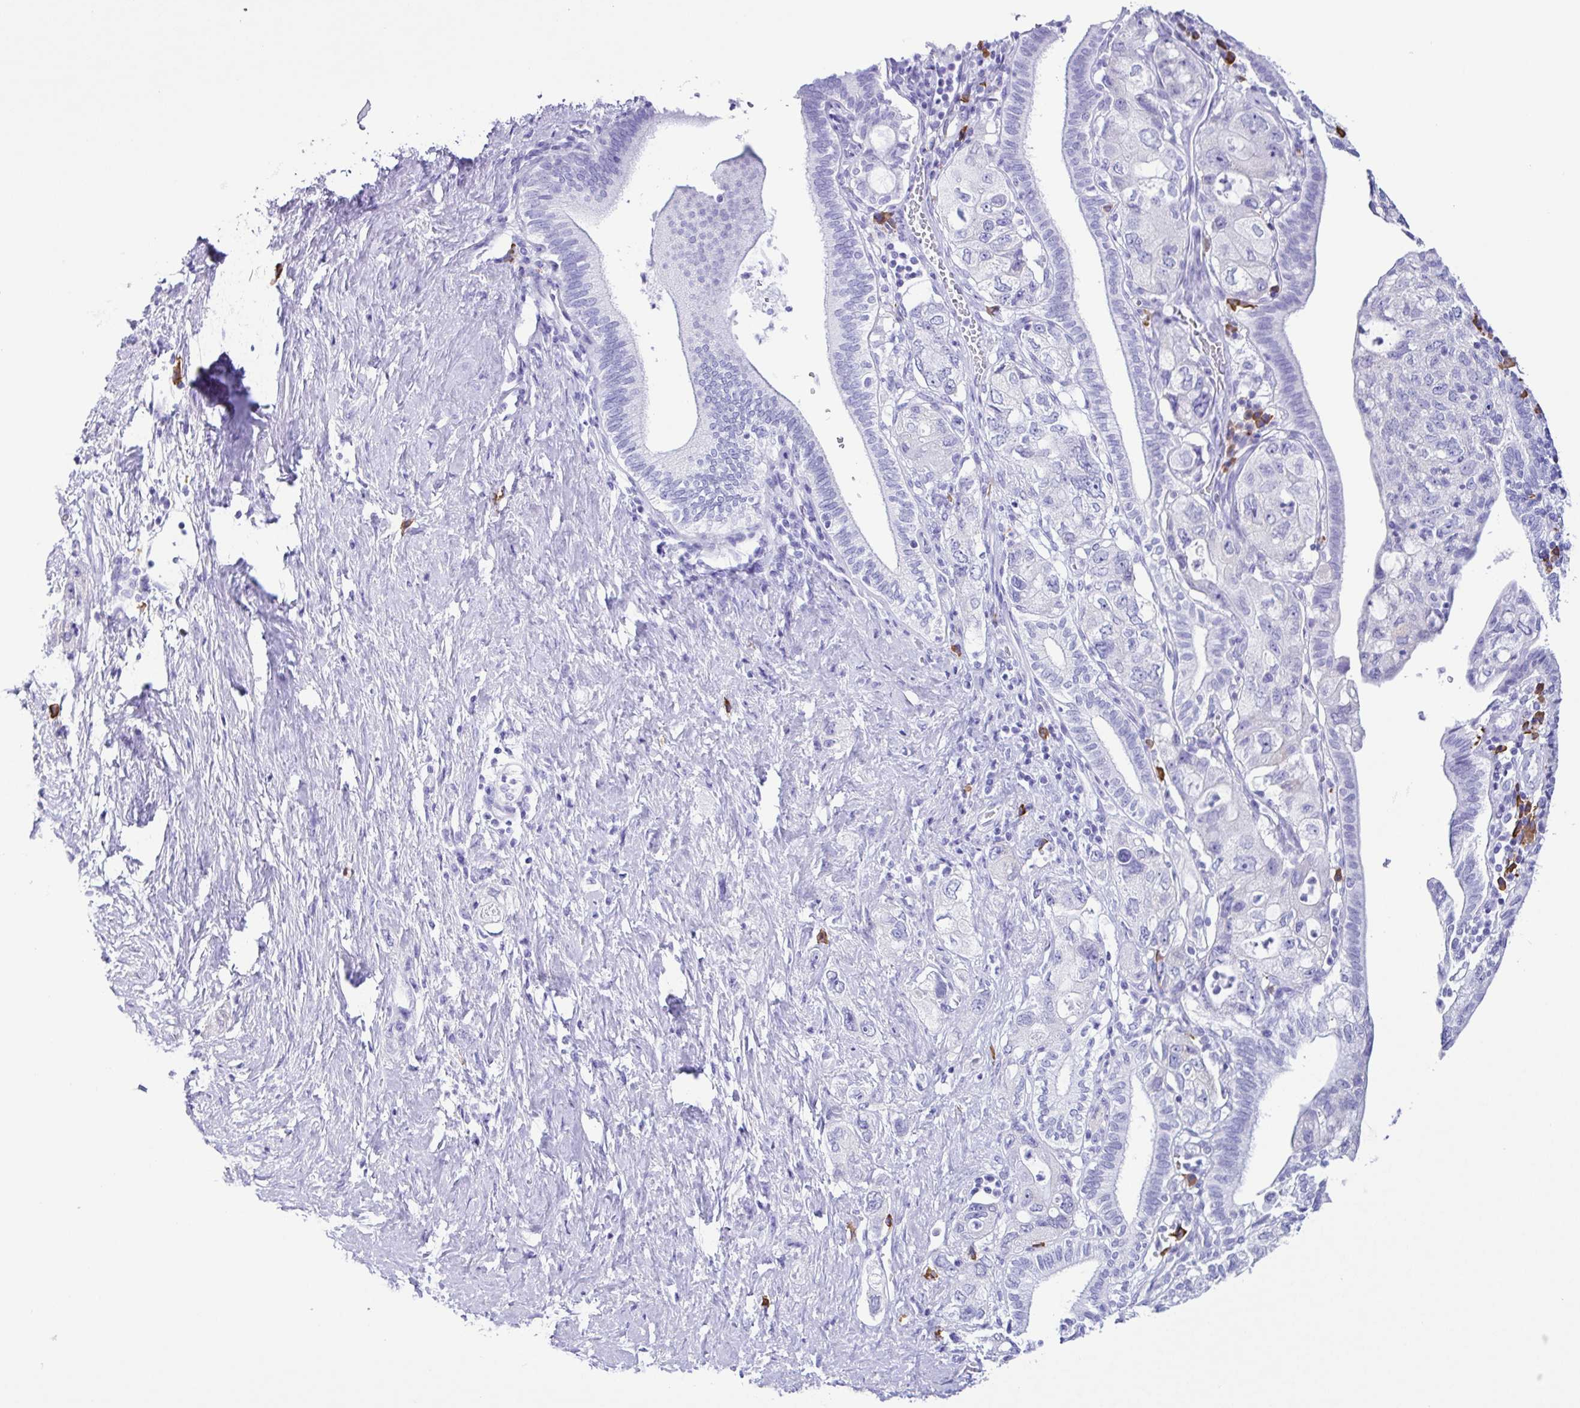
{"staining": {"intensity": "negative", "quantity": "none", "location": "none"}, "tissue": "pancreatic cancer", "cell_type": "Tumor cells", "image_type": "cancer", "snomed": [{"axis": "morphology", "description": "Adenocarcinoma, NOS"}, {"axis": "topography", "description": "Pancreas"}], "caption": "DAB immunohistochemical staining of human adenocarcinoma (pancreatic) shows no significant staining in tumor cells. (DAB (3,3'-diaminobenzidine) IHC visualized using brightfield microscopy, high magnification).", "gene": "PIGF", "patient": {"sex": "female", "age": 73}}